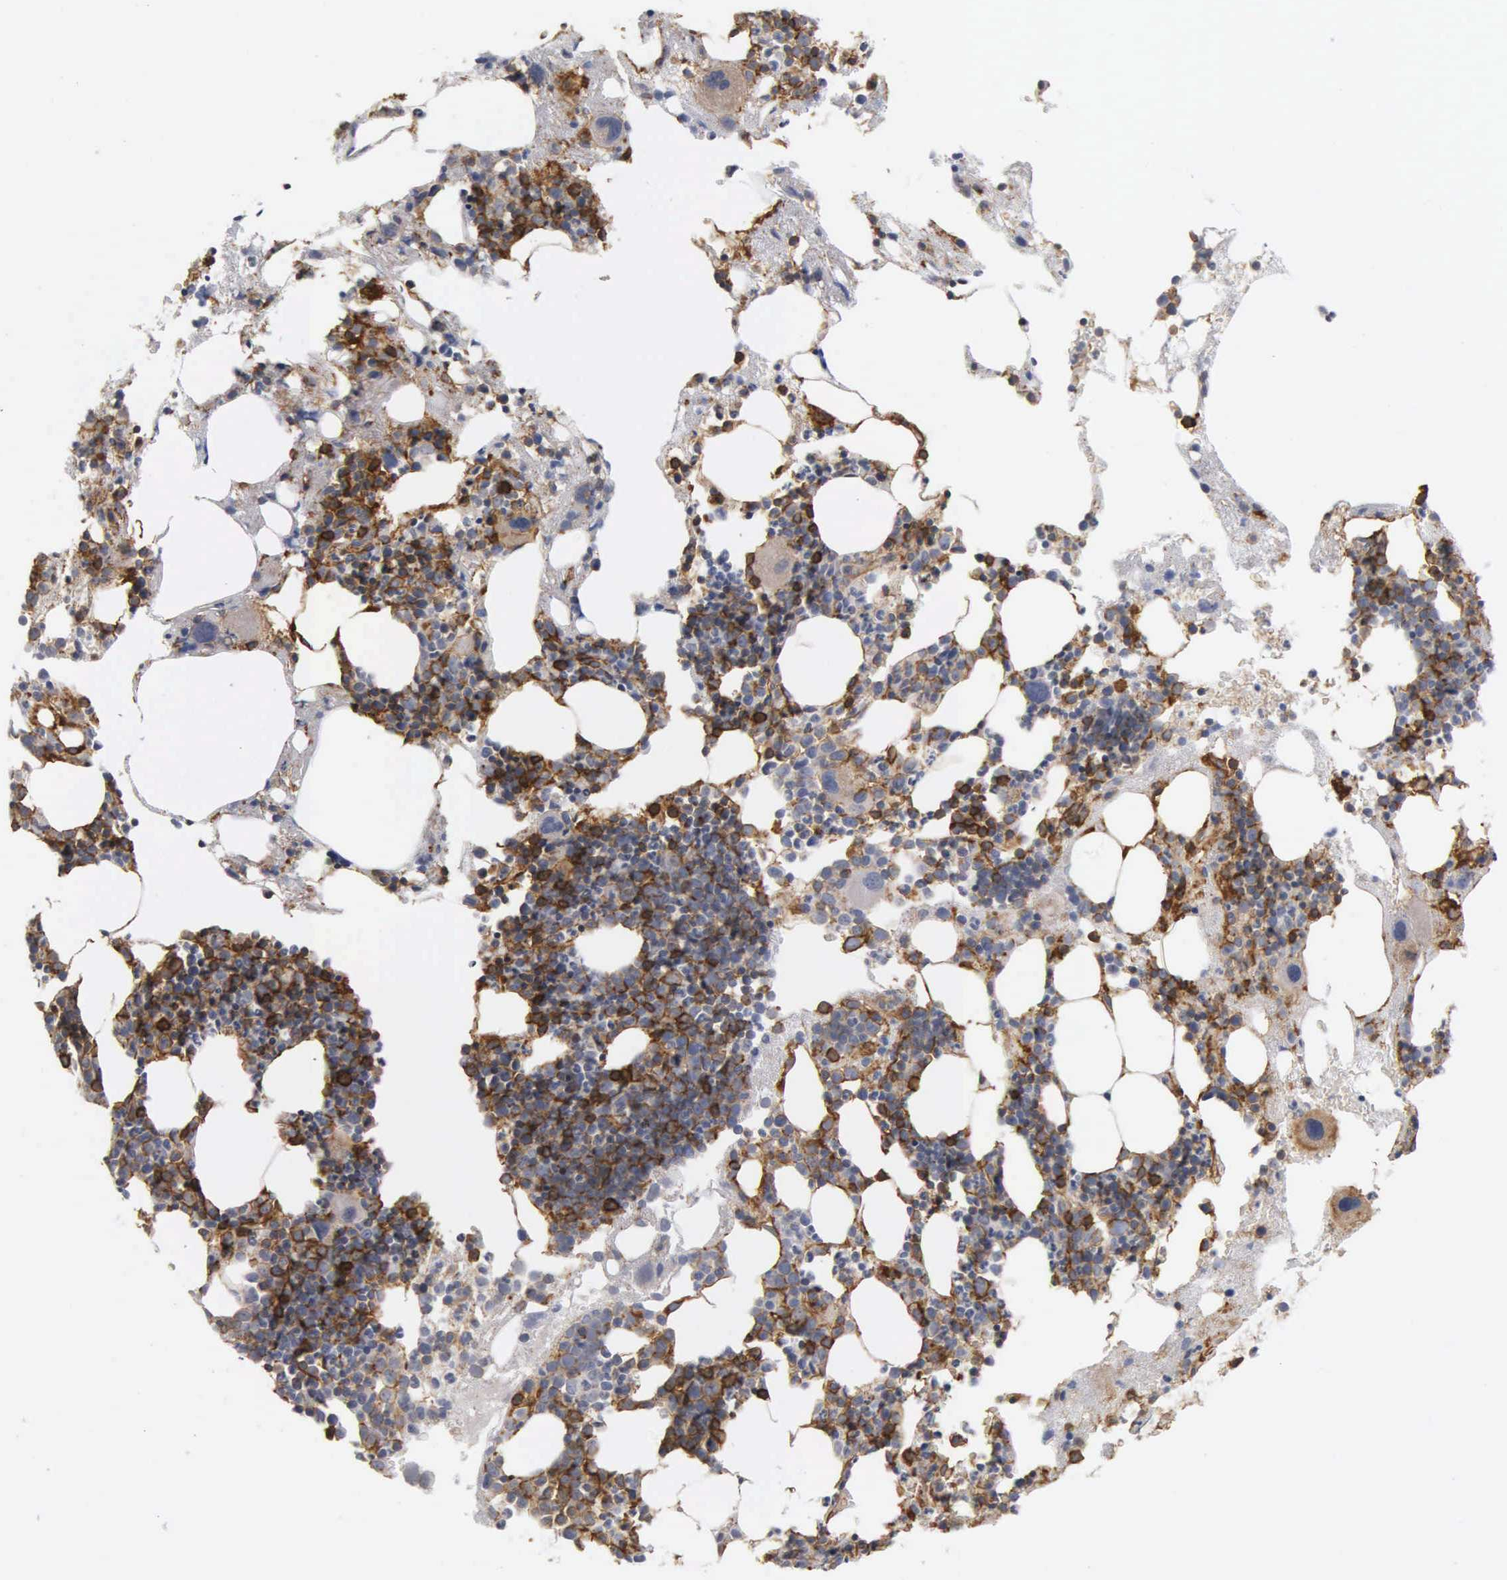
{"staining": {"intensity": "strong", "quantity": "25%-75%", "location": "cytoplasmic/membranous"}, "tissue": "bone marrow", "cell_type": "Hematopoietic cells", "image_type": "normal", "snomed": [{"axis": "morphology", "description": "Normal tissue, NOS"}, {"axis": "topography", "description": "Bone marrow"}], "caption": "Strong cytoplasmic/membranous positivity for a protein is present in approximately 25%-75% of hematopoietic cells of benign bone marrow using immunohistochemistry.", "gene": "CD99", "patient": {"sex": "male", "age": 75}}